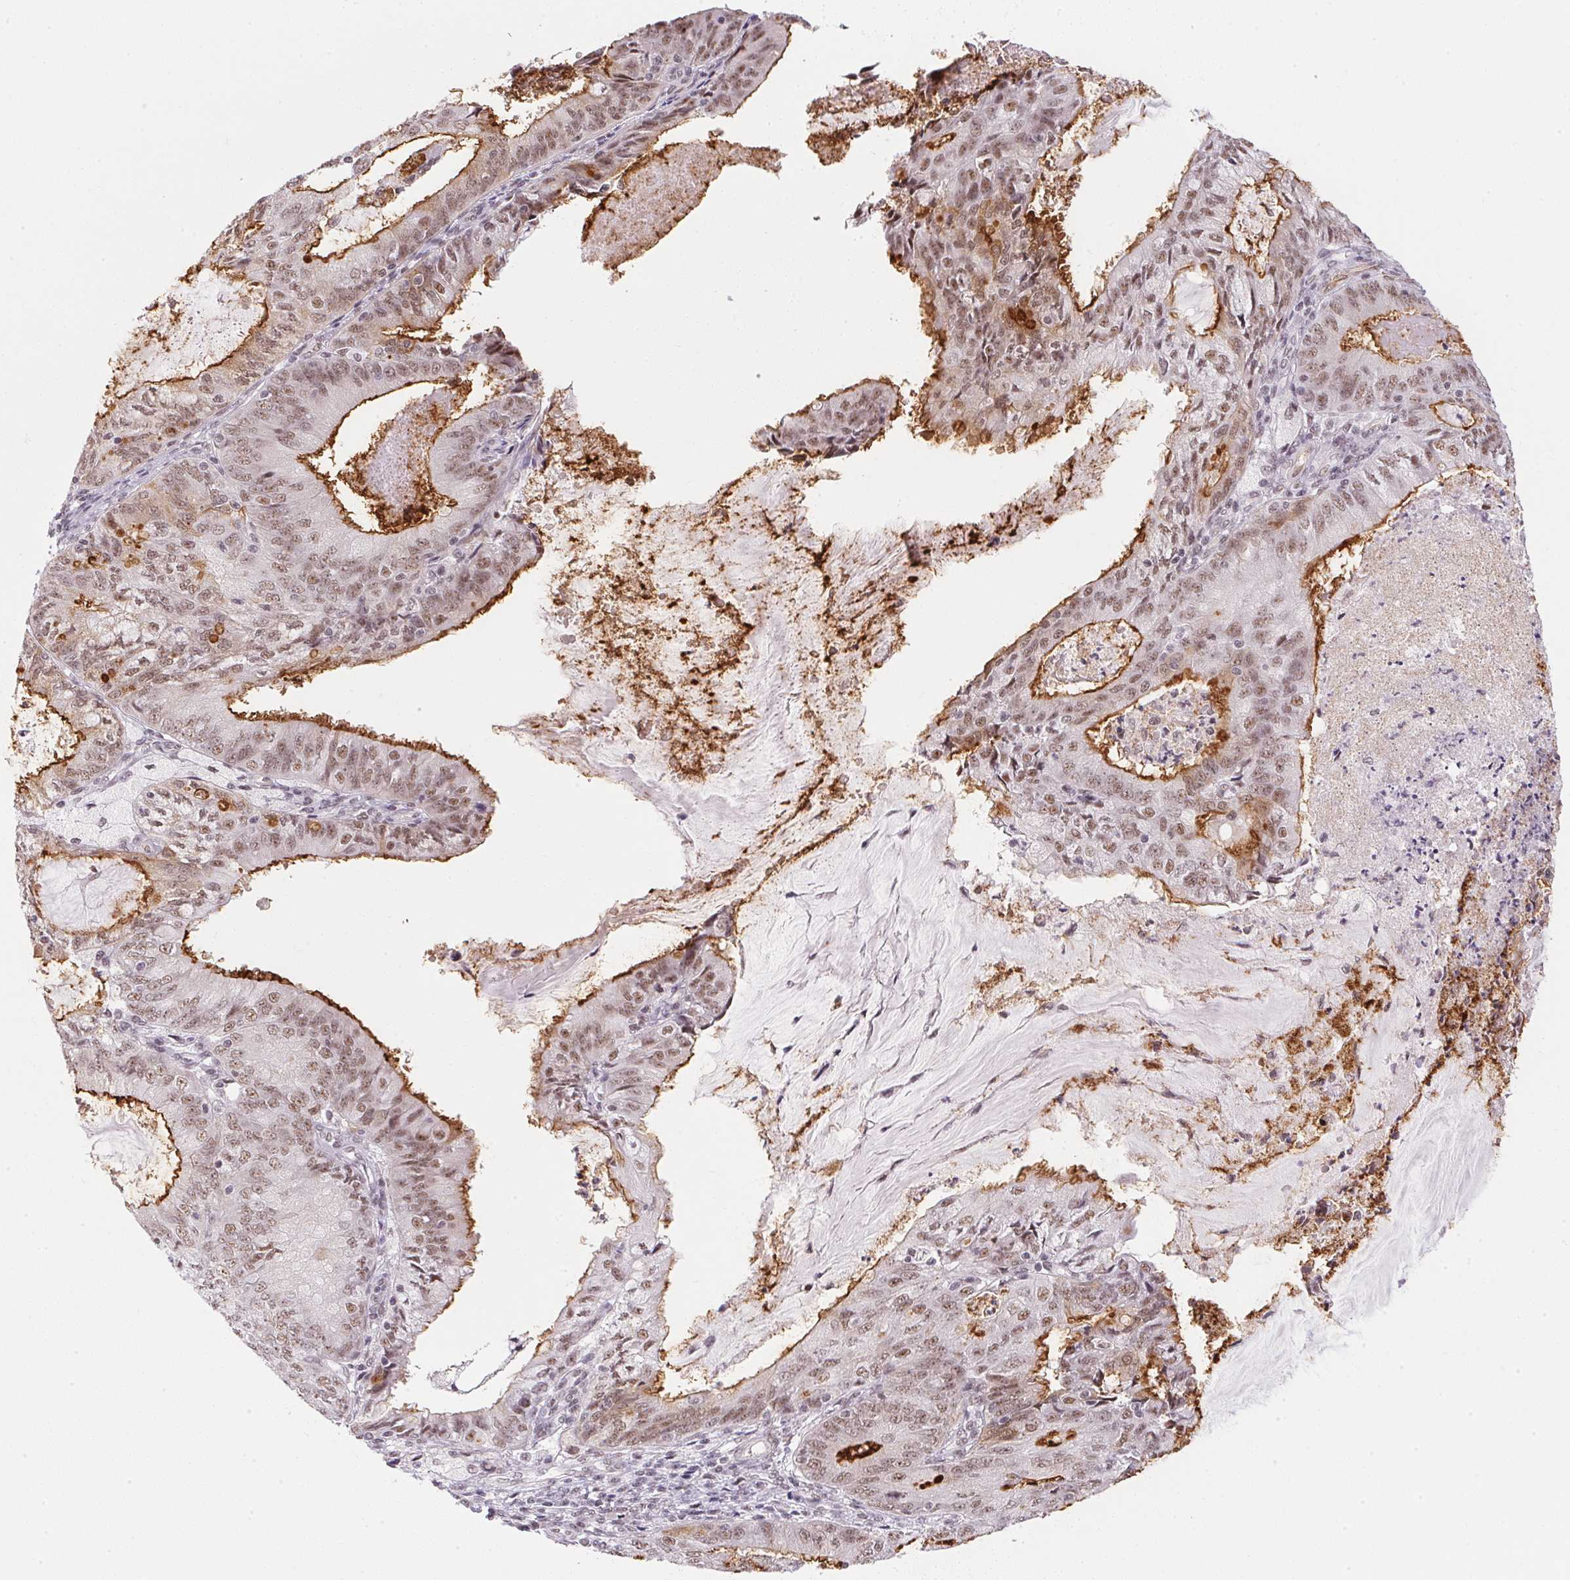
{"staining": {"intensity": "moderate", "quantity": ">75%", "location": "cytoplasmic/membranous,nuclear"}, "tissue": "endometrial cancer", "cell_type": "Tumor cells", "image_type": "cancer", "snomed": [{"axis": "morphology", "description": "Adenocarcinoma, NOS"}, {"axis": "topography", "description": "Endometrium"}], "caption": "Protein expression analysis of endometrial adenocarcinoma displays moderate cytoplasmic/membranous and nuclear expression in approximately >75% of tumor cells. The protein is shown in brown color, while the nuclei are stained blue.", "gene": "SRSF7", "patient": {"sex": "female", "age": 57}}